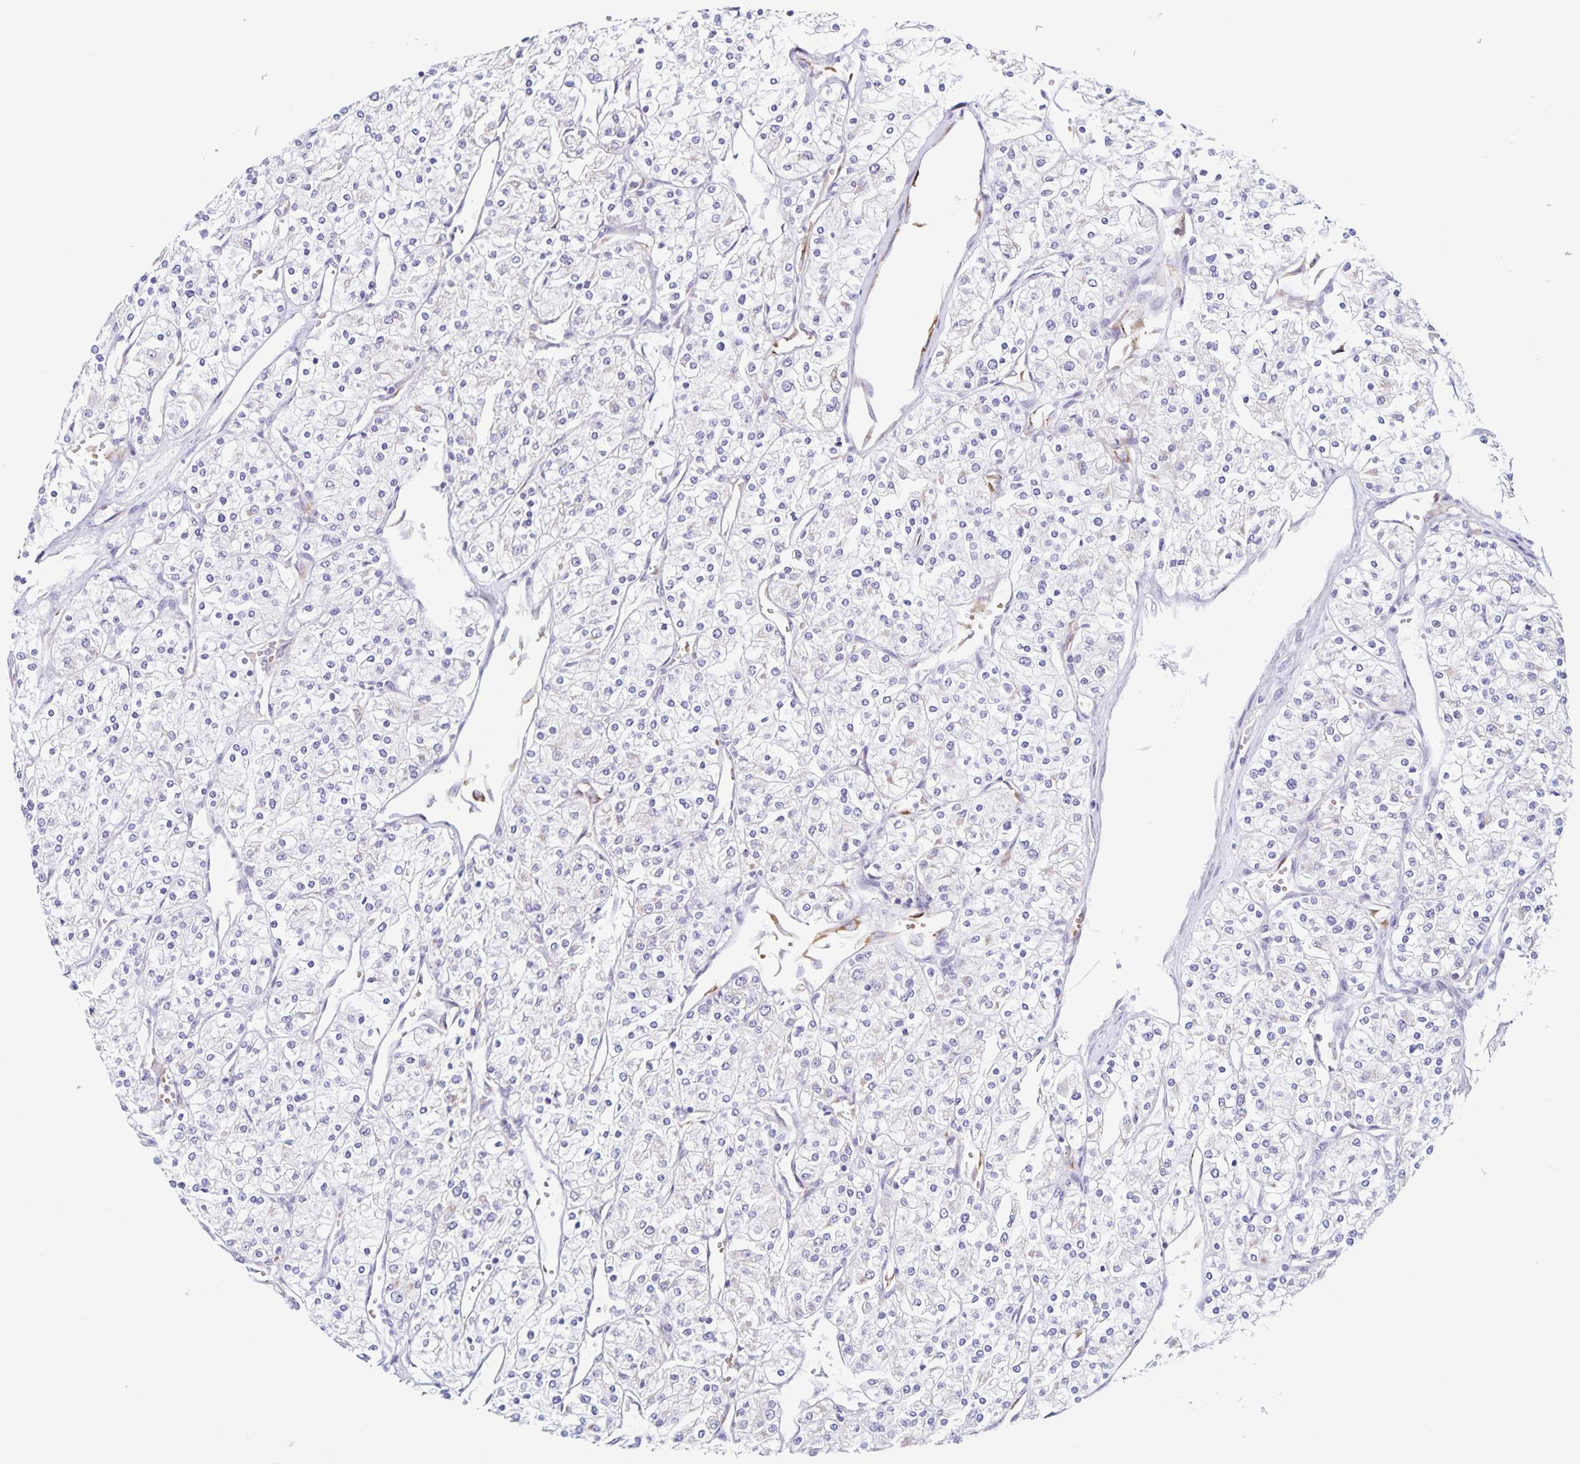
{"staining": {"intensity": "negative", "quantity": "none", "location": "none"}, "tissue": "renal cancer", "cell_type": "Tumor cells", "image_type": "cancer", "snomed": [{"axis": "morphology", "description": "Adenocarcinoma, NOS"}, {"axis": "topography", "description": "Kidney"}], "caption": "Tumor cells show no significant protein positivity in renal cancer (adenocarcinoma).", "gene": "STPG4", "patient": {"sex": "male", "age": 80}}